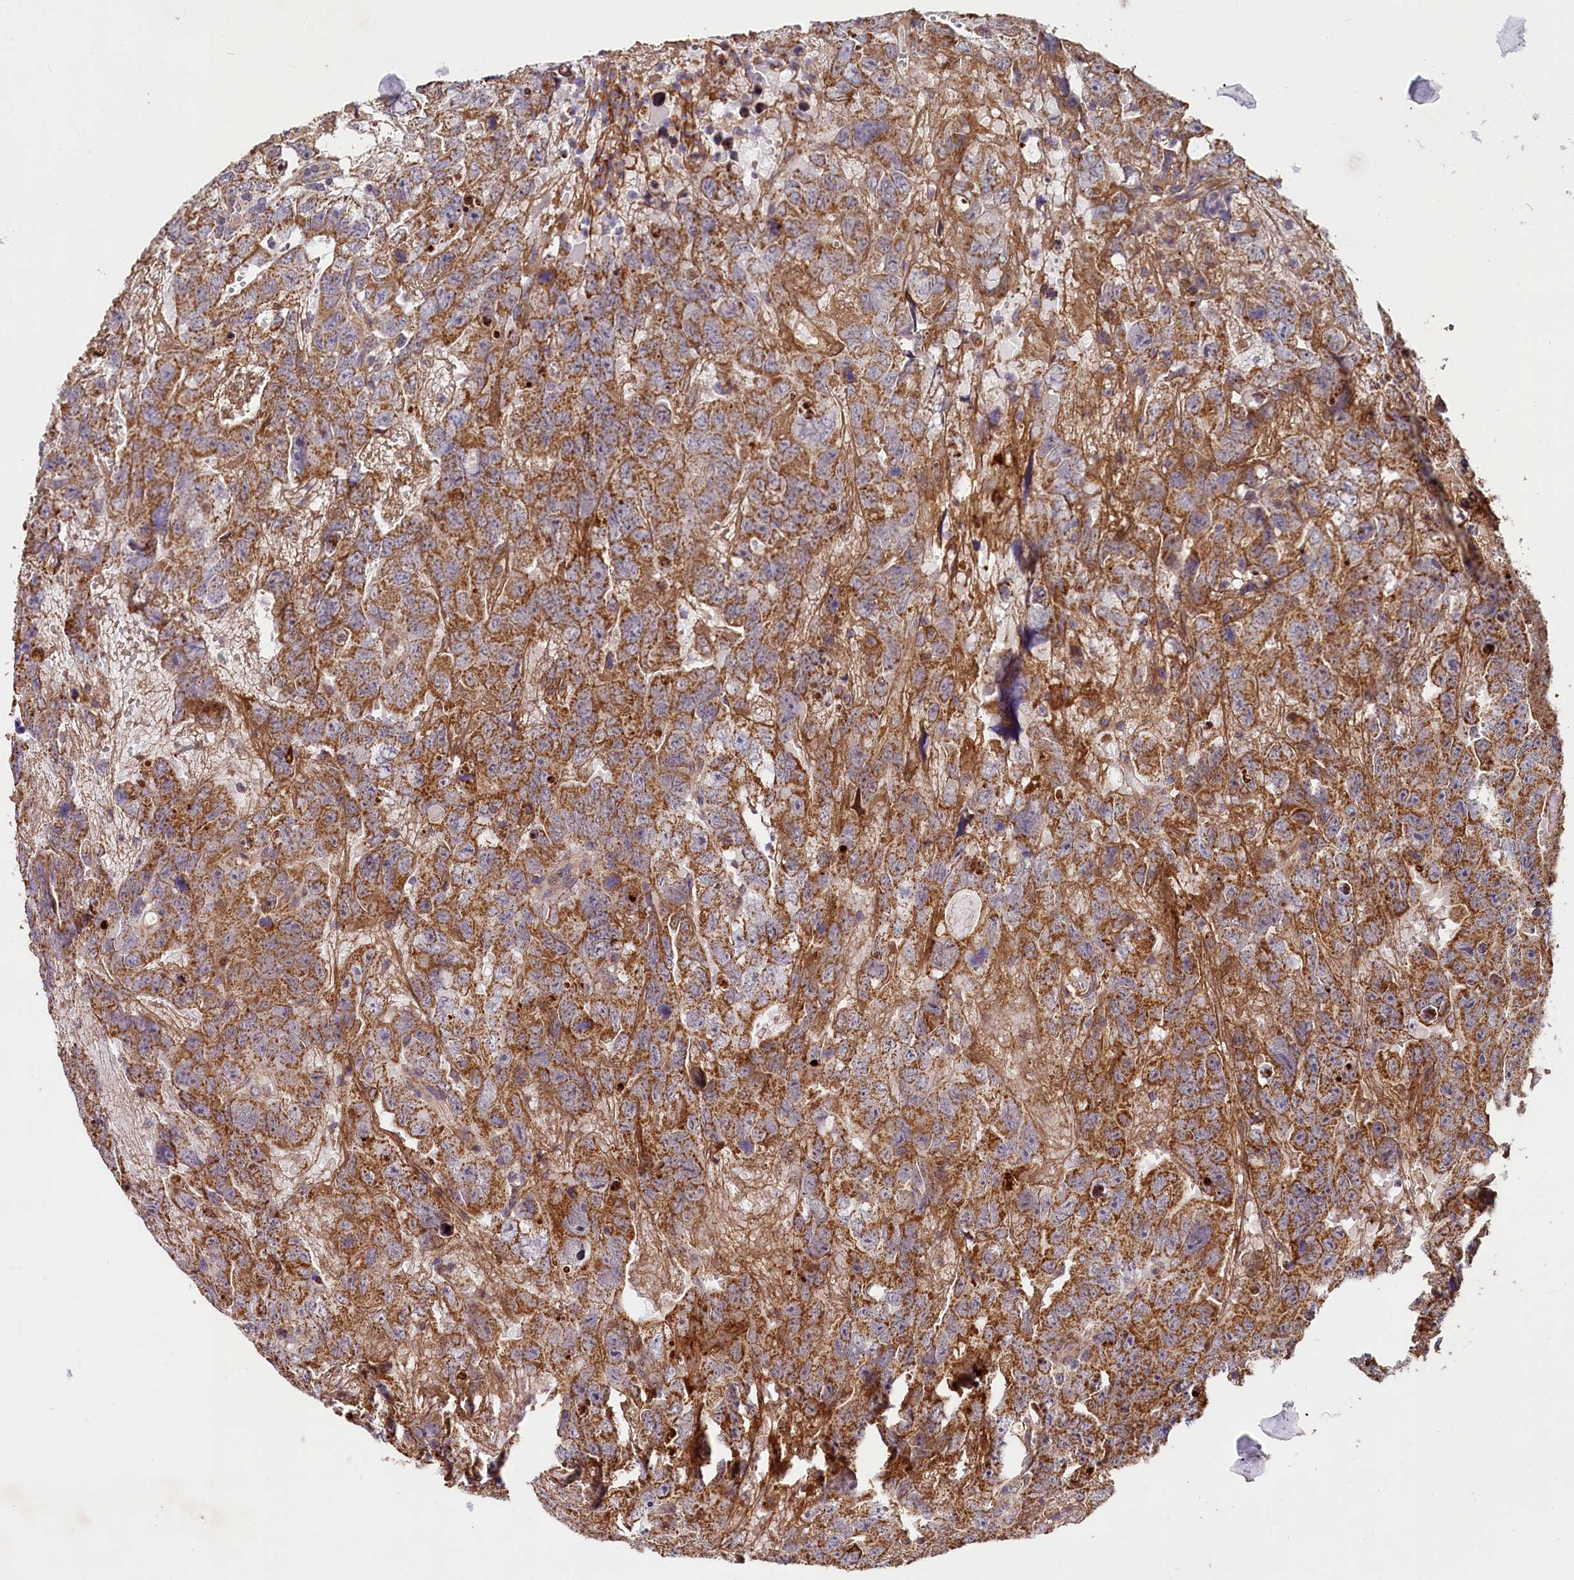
{"staining": {"intensity": "strong", "quantity": ">75%", "location": "cytoplasmic/membranous"}, "tissue": "testis cancer", "cell_type": "Tumor cells", "image_type": "cancer", "snomed": [{"axis": "morphology", "description": "Carcinoma, Embryonal, NOS"}, {"axis": "topography", "description": "Testis"}], "caption": "A histopathology image of human testis cancer stained for a protein reveals strong cytoplasmic/membranous brown staining in tumor cells.", "gene": "SPRYD3", "patient": {"sex": "male", "age": 45}}